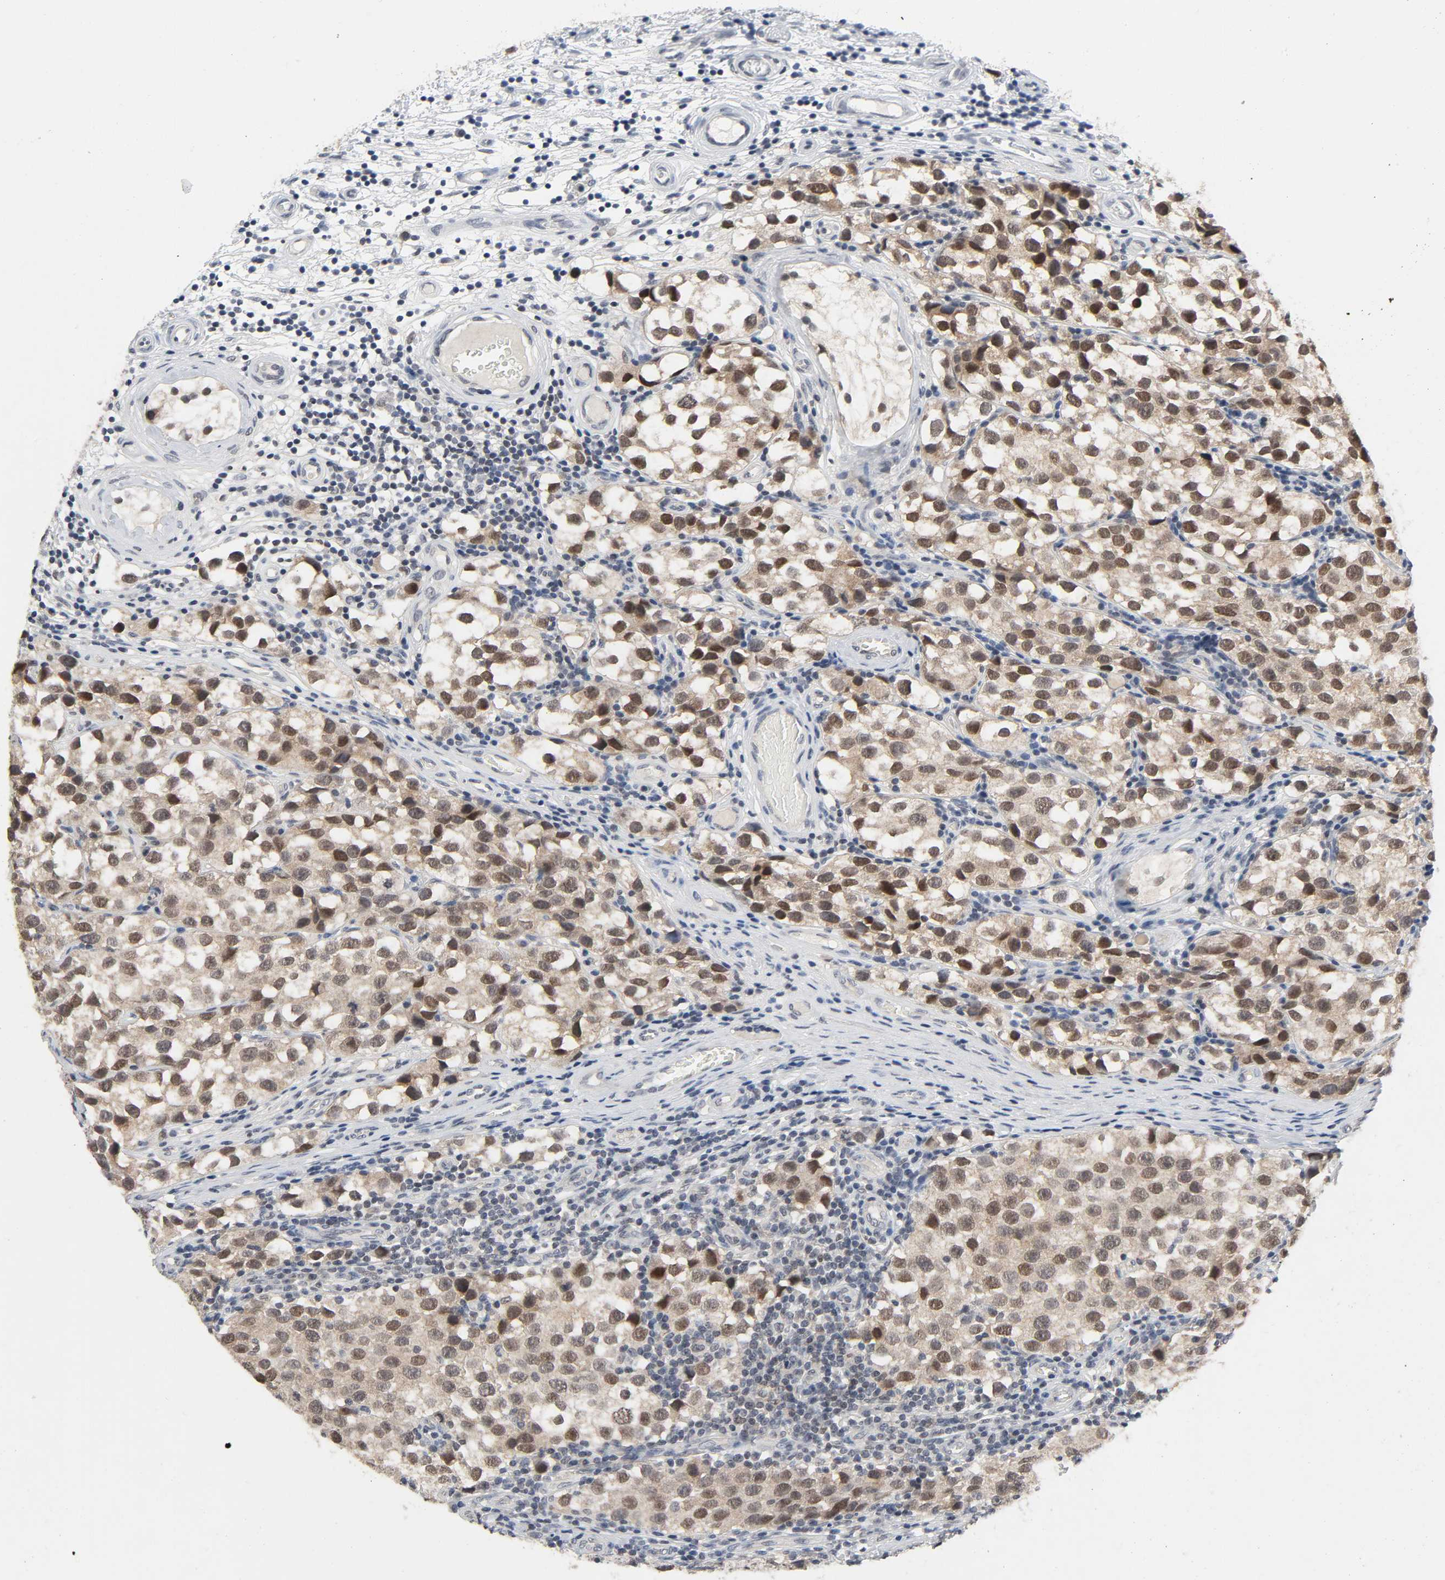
{"staining": {"intensity": "moderate", "quantity": ">75%", "location": "cytoplasmic/membranous,nuclear"}, "tissue": "testis cancer", "cell_type": "Tumor cells", "image_type": "cancer", "snomed": [{"axis": "morphology", "description": "Seminoma, NOS"}, {"axis": "topography", "description": "Testis"}], "caption": "Protein staining reveals moderate cytoplasmic/membranous and nuclear expression in about >75% of tumor cells in testis cancer. (DAB (3,3'-diaminobenzidine) IHC, brown staining for protein, blue staining for nuclei).", "gene": "MAPKAPK5", "patient": {"sex": "male", "age": 39}}